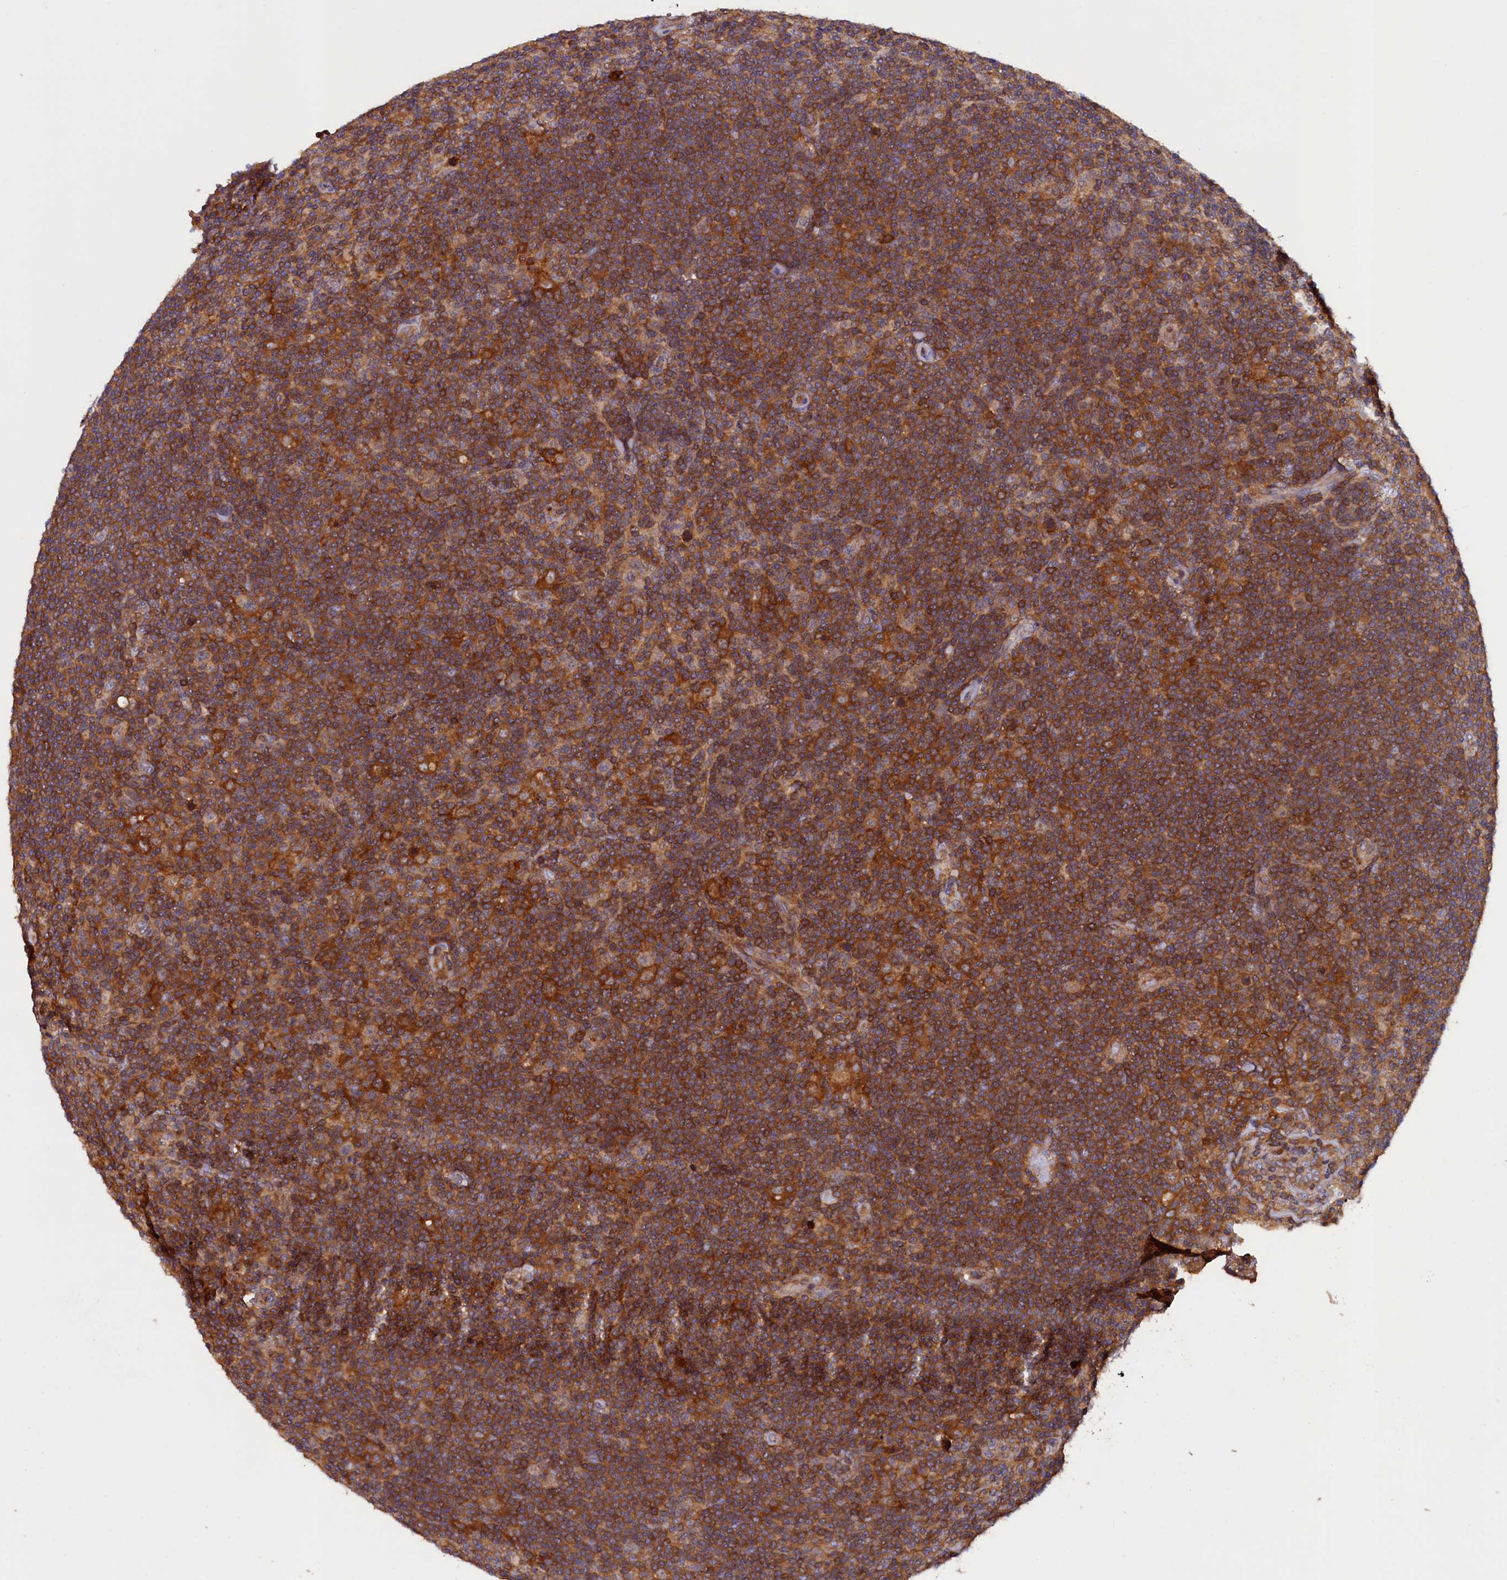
{"staining": {"intensity": "weak", "quantity": ">75%", "location": "cytoplasmic/membranous"}, "tissue": "lymphoma", "cell_type": "Tumor cells", "image_type": "cancer", "snomed": [{"axis": "morphology", "description": "Hodgkin's disease, NOS"}, {"axis": "topography", "description": "Lymph node"}], "caption": "Immunohistochemistry (IHC) photomicrograph of human Hodgkin's disease stained for a protein (brown), which reveals low levels of weak cytoplasmic/membranous positivity in about >75% of tumor cells.", "gene": "DUOXA1", "patient": {"sex": "female", "age": 57}}